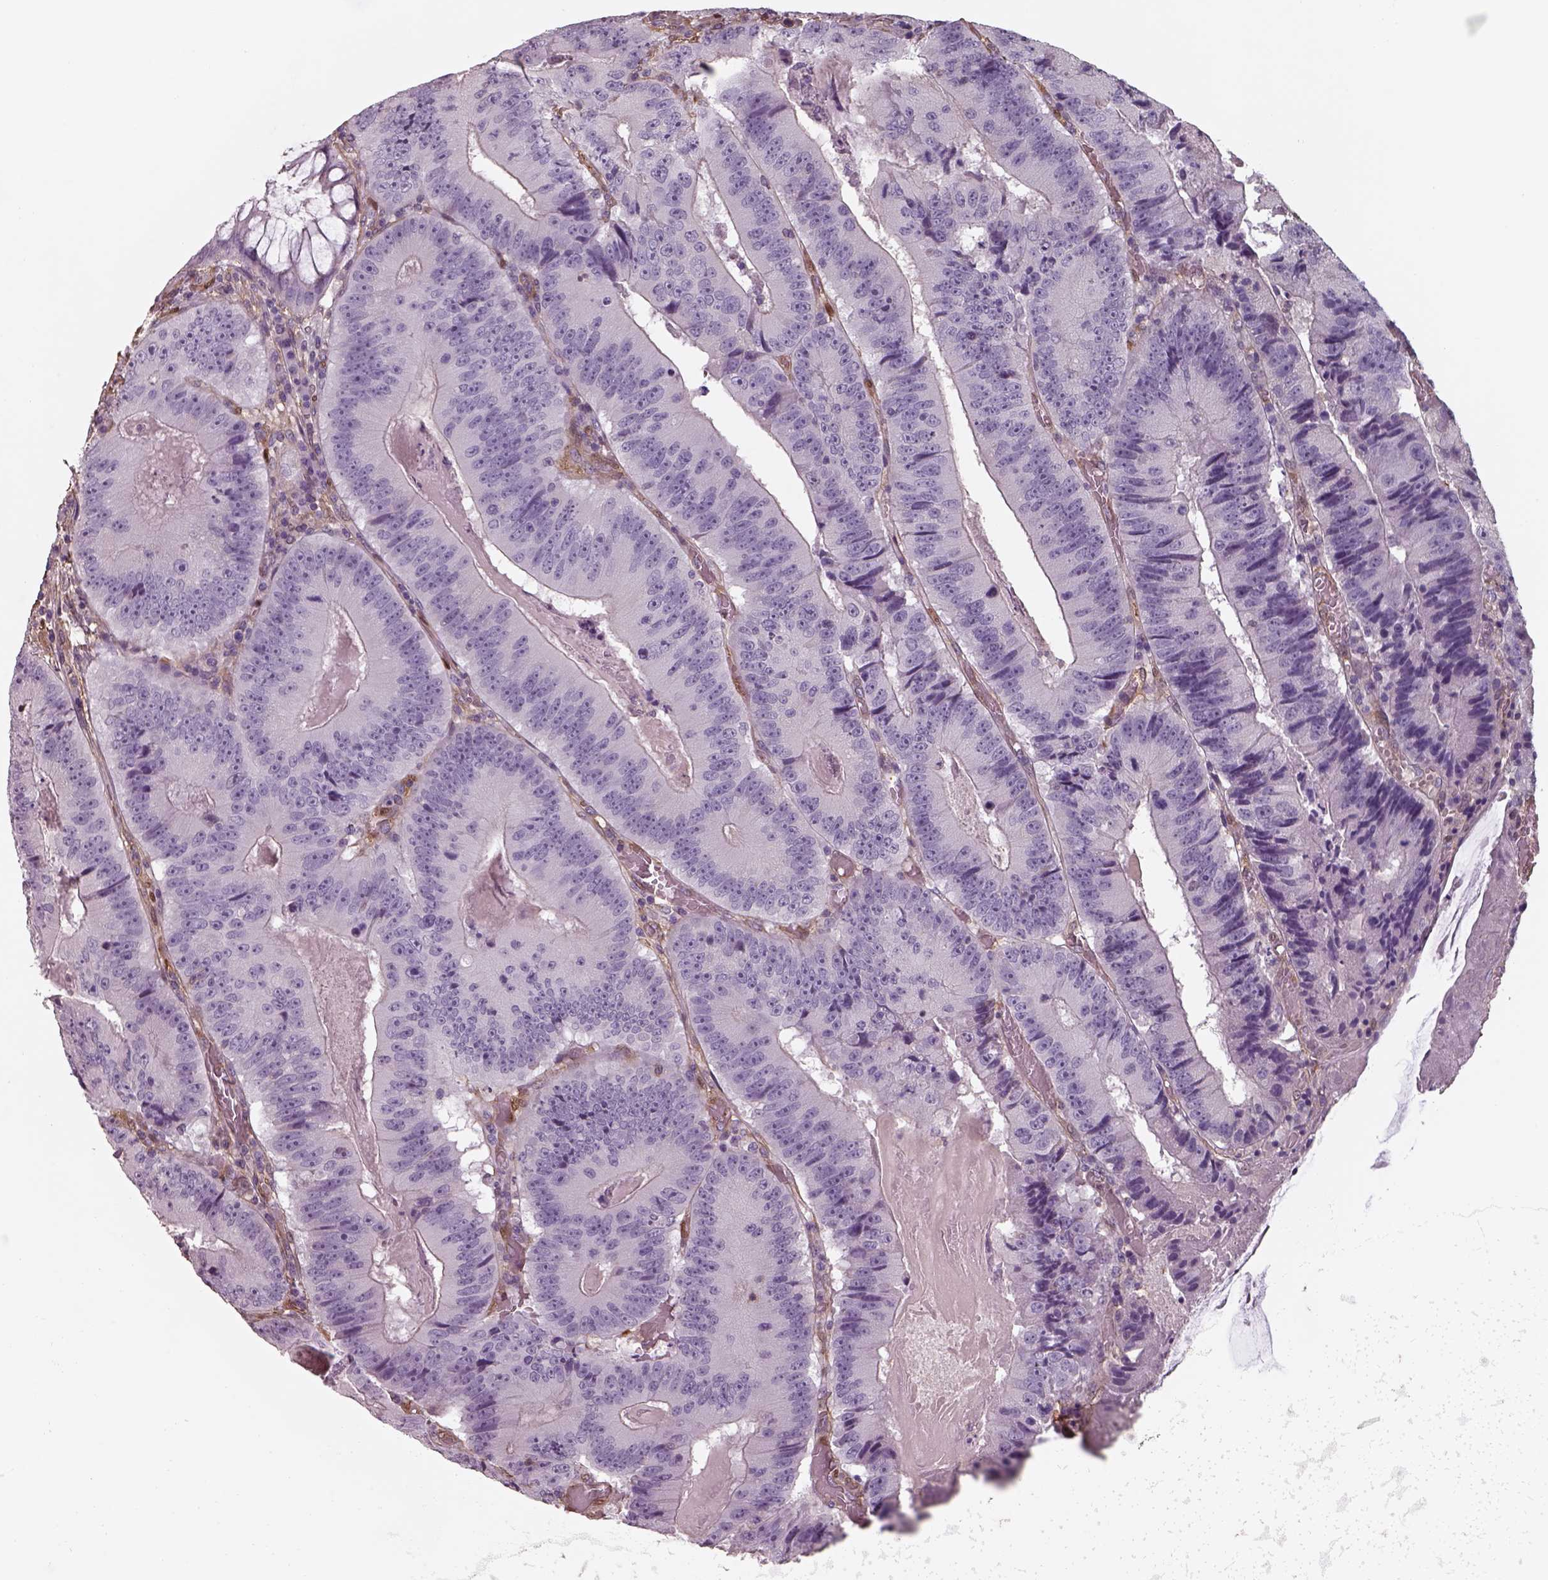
{"staining": {"intensity": "negative", "quantity": "none", "location": "none"}, "tissue": "colorectal cancer", "cell_type": "Tumor cells", "image_type": "cancer", "snomed": [{"axis": "morphology", "description": "Adenocarcinoma, NOS"}, {"axis": "topography", "description": "Colon"}], "caption": "Tumor cells are negative for protein expression in human adenocarcinoma (colorectal). (Immunohistochemistry, brightfield microscopy, high magnification).", "gene": "ISYNA1", "patient": {"sex": "female", "age": 86}}